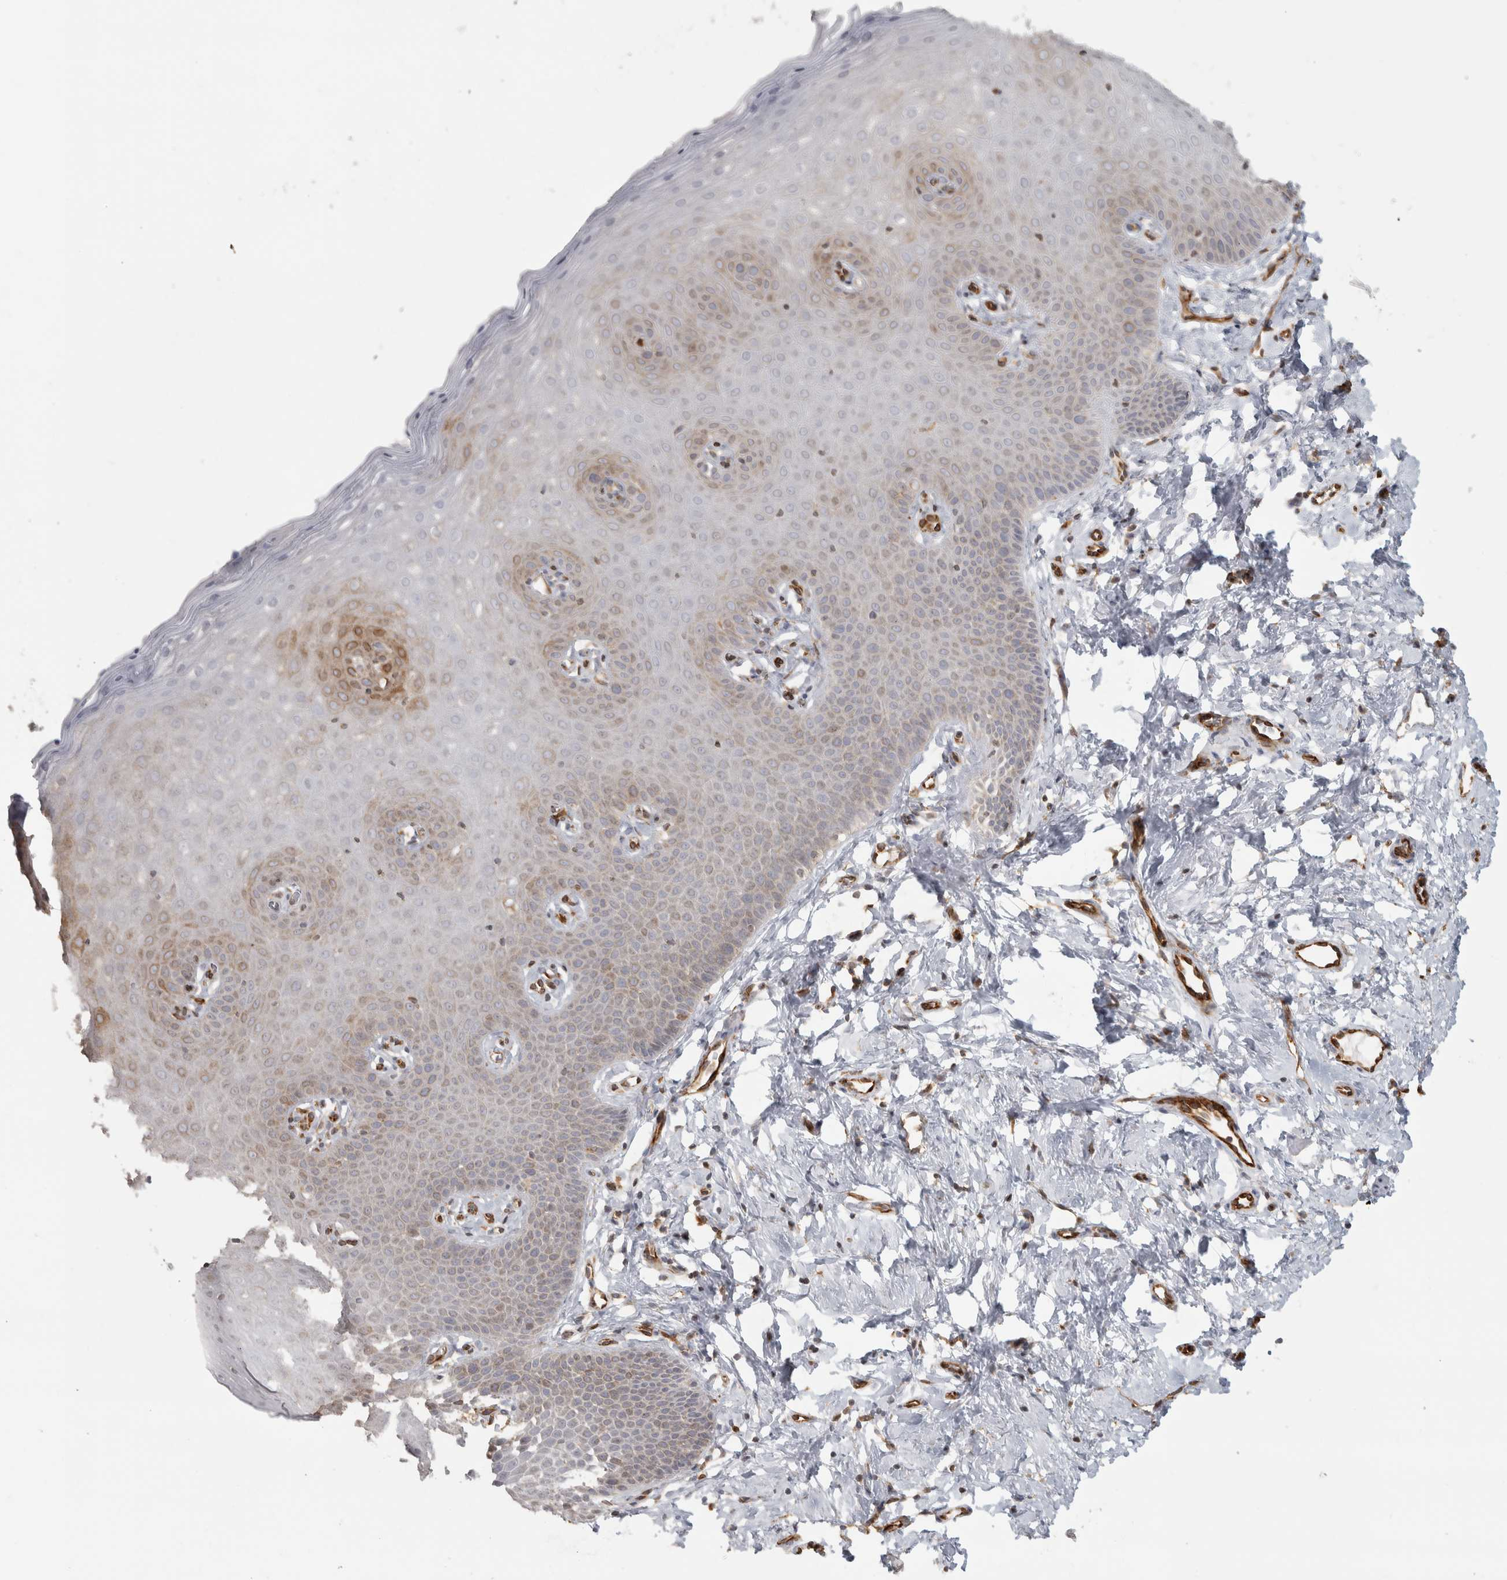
{"staining": {"intensity": "moderate", "quantity": "25%-75%", "location": "cytoplasmic/membranous"}, "tissue": "cervix", "cell_type": "Glandular cells", "image_type": "normal", "snomed": [{"axis": "morphology", "description": "Normal tissue, NOS"}, {"axis": "topography", "description": "Cervix"}], "caption": "IHC image of normal cervix: cervix stained using immunohistochemistry (IHC) demonstrates medium levels of moderate protein expression localized specifically in the cytoplasmic/membranous of glandular cells, appearing as a cytoplasmic/membranous brown color.", "gene": "HLA", "patient": {"sex": "female", "age": 36}}